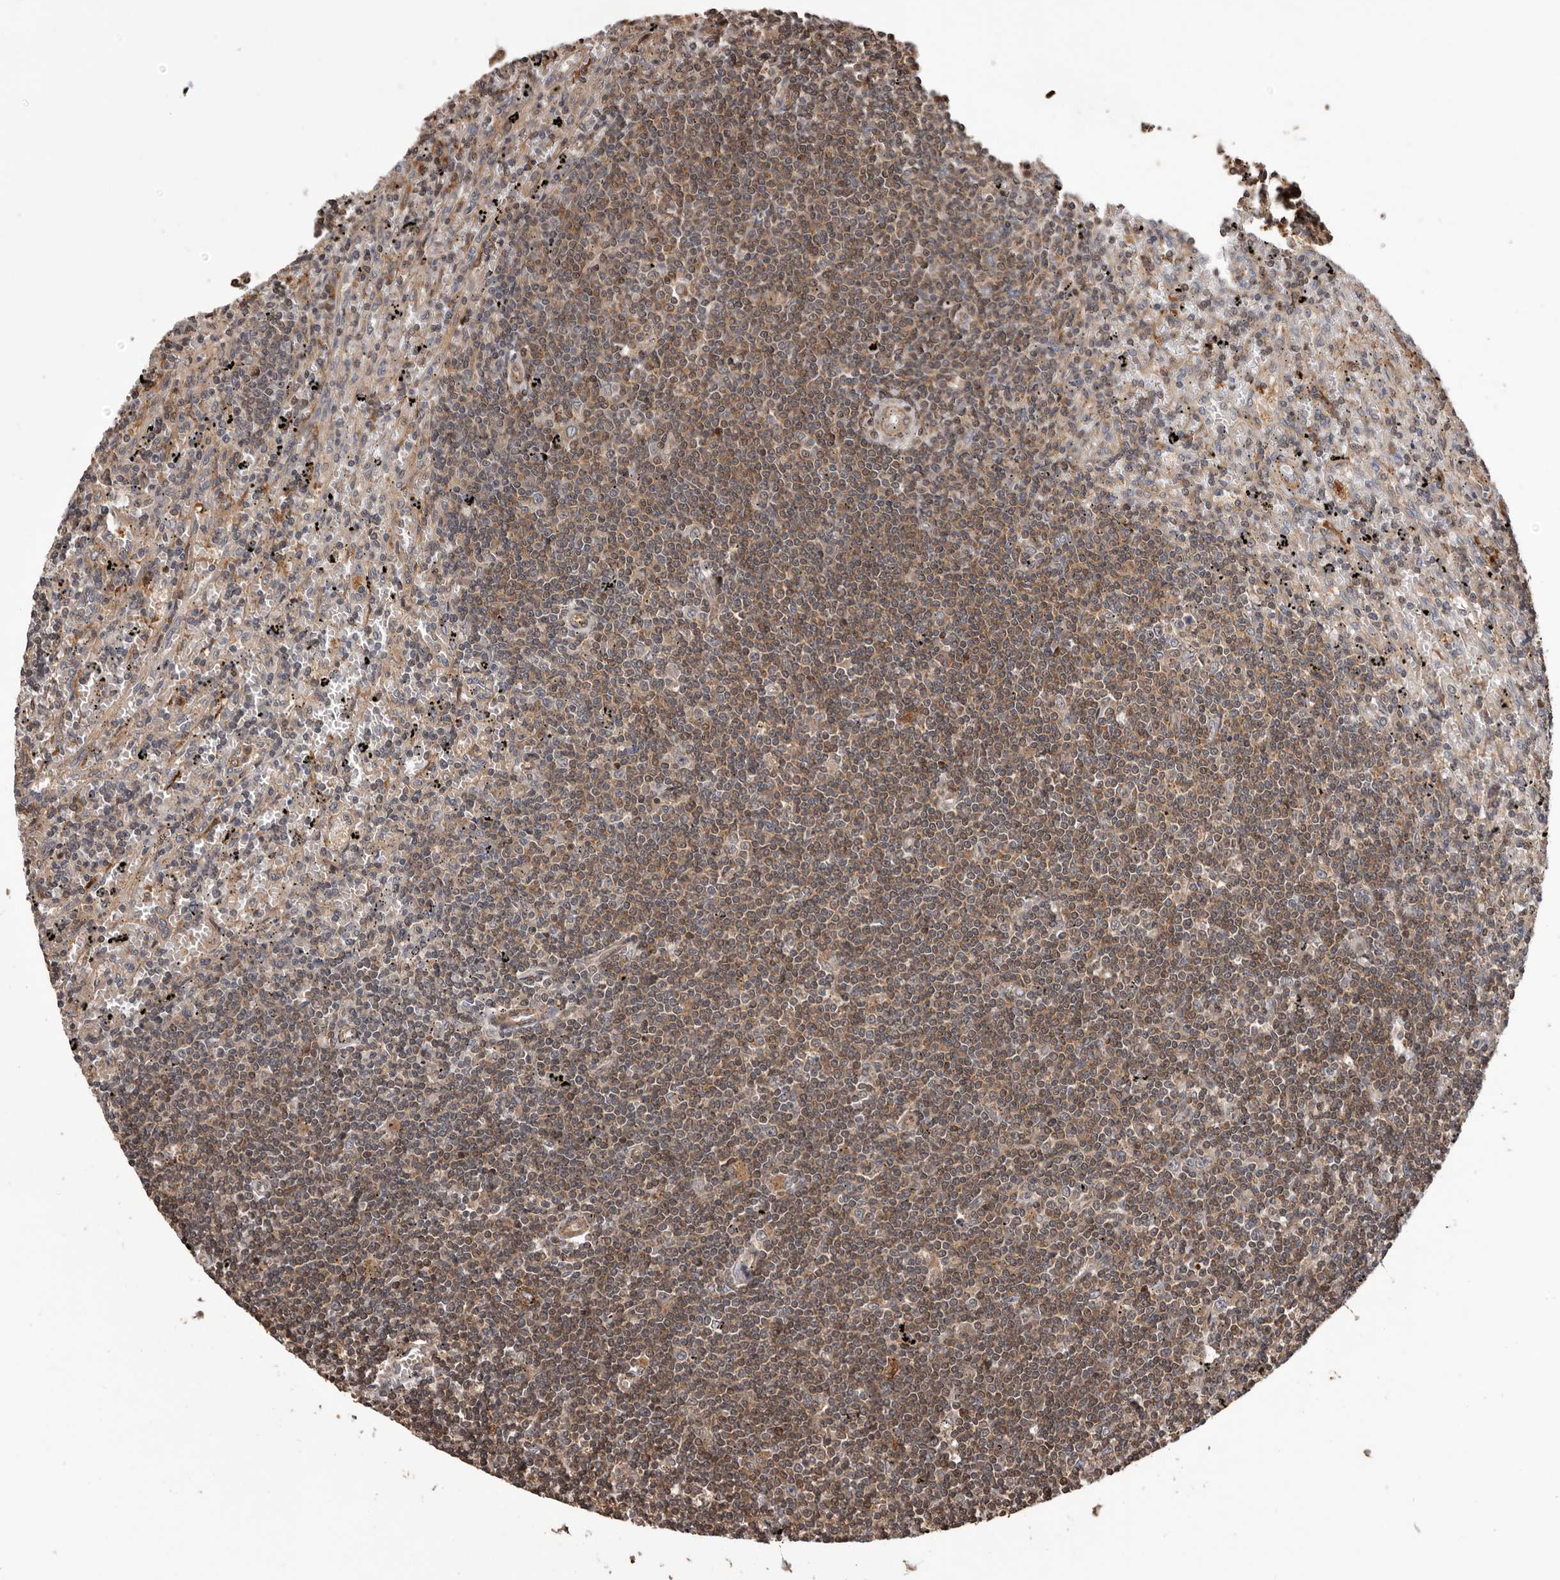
{"staining": {"intensity": "weak", "quantity": "25%-75%", "location": "cytoplasmic/membranous"}, "tissue": "lymphoma", "cell_type": "Tumor cells", "image_type": "cancer", "snomed": [{"axis": "morphology", "description": "Malignant lymphoma, non-Hodgkin's type, Low grade"}, {"axis": "topography", "description": "Spleen"}], "caption": "This is a photomicrograph of immunohistochemistry (IHC) staining of lymphoma, which shows weak expression in the cytoplasmic/membranous of tumor cells.", "gene": "ADAMTS2", "patient": {"sex": "male", "age": 76}}